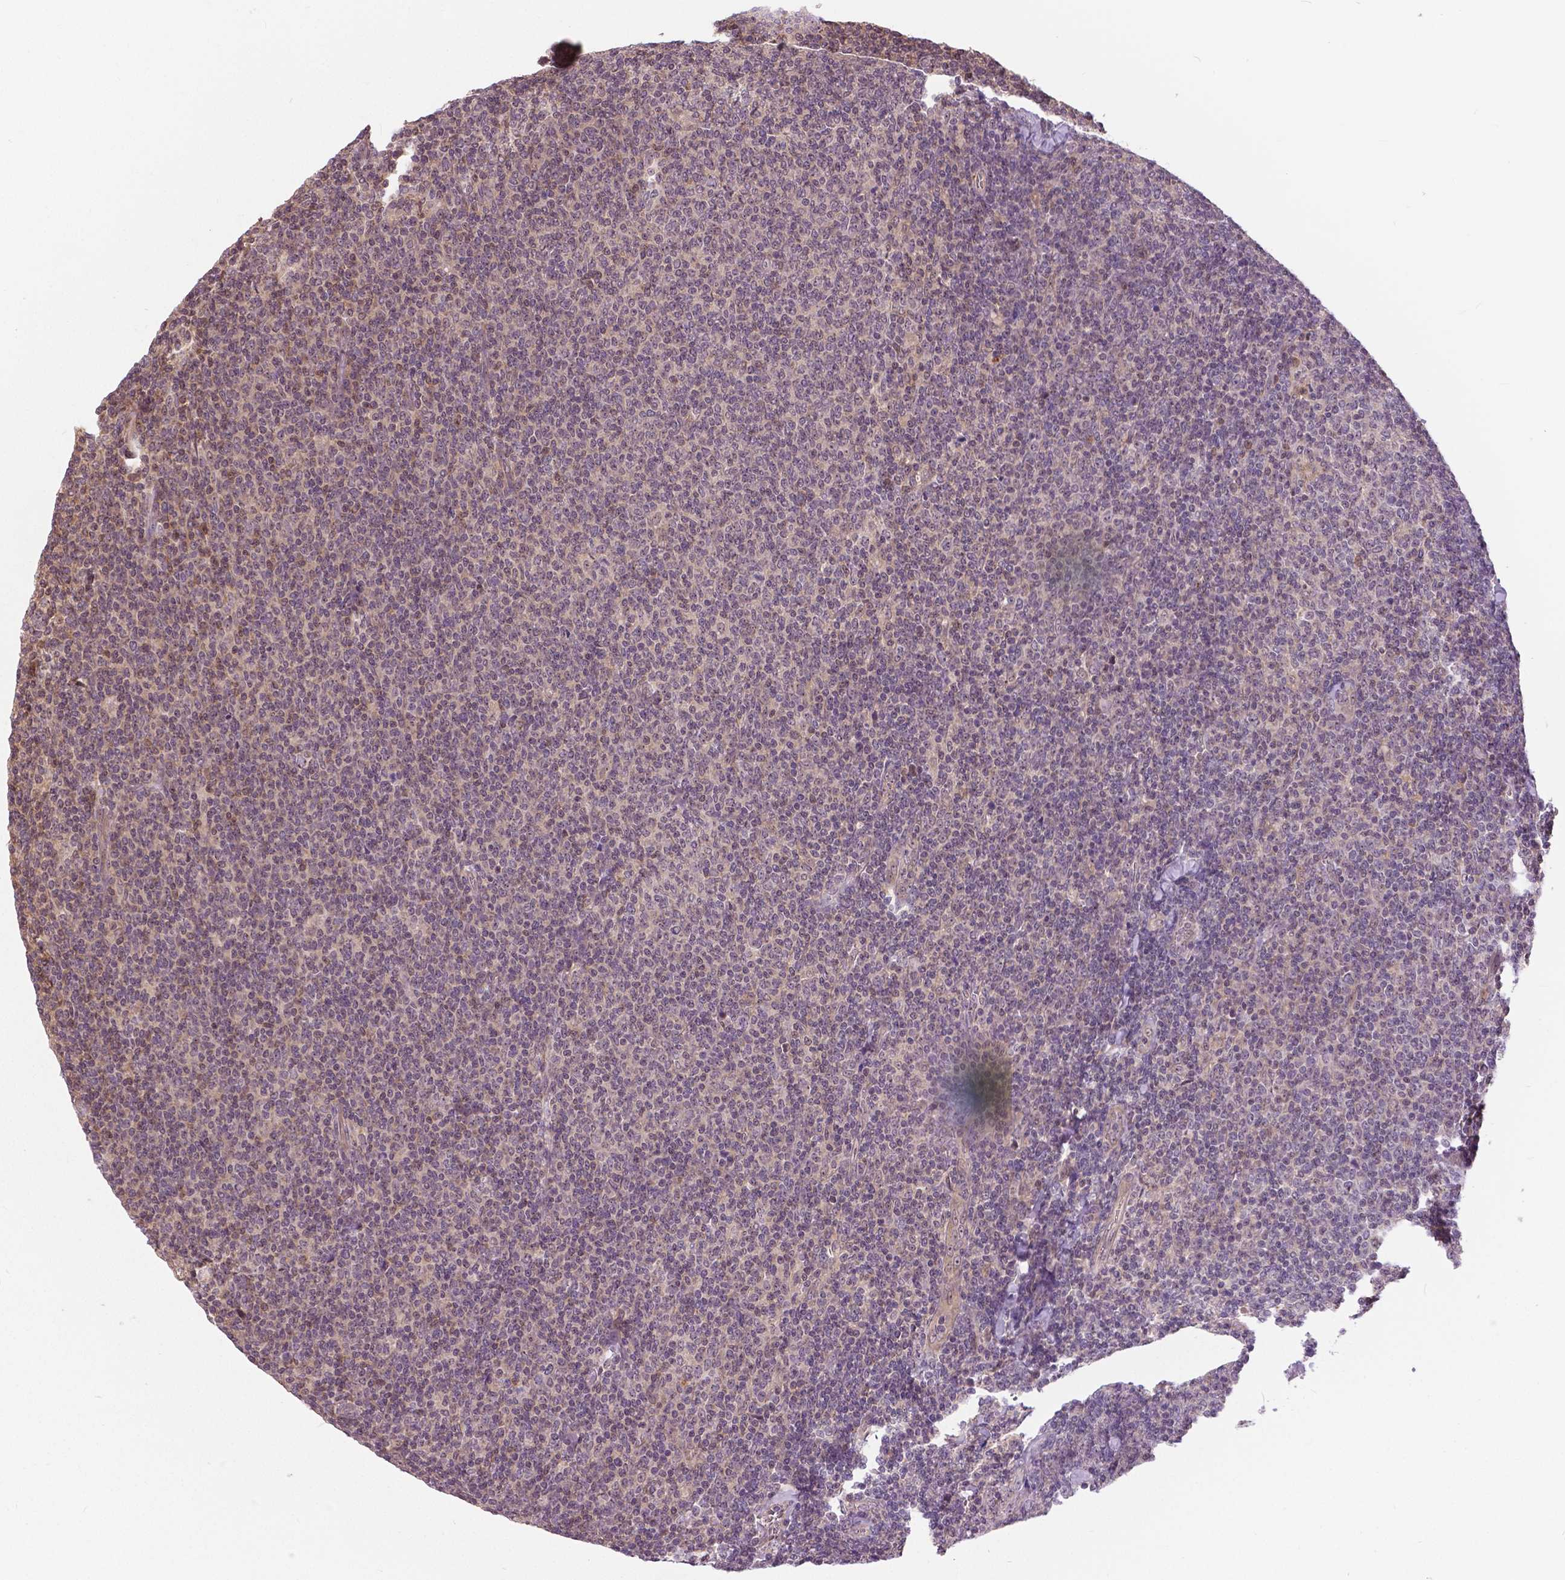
{"staining": {"intensity": "negative", "quantity": "none", "location": "none"}, "tissue": "lymphoma", "cell_type": "Tumor cells", "image_type": "cancer", "snomed": [{"axis": "morphology", "description": "Malignant lymphoma, non-Hodgkin's type, Low grade"}, {"axis": "topography", "description": "Lymph node"}], "caption": "Histopathology image shows no protein expression in tumor cells of low-grade malignant lymphoma, non-Hodgkin's type tissue.", "gene": "ANXA13", "patient": {"sex": "male", "age": 52}}